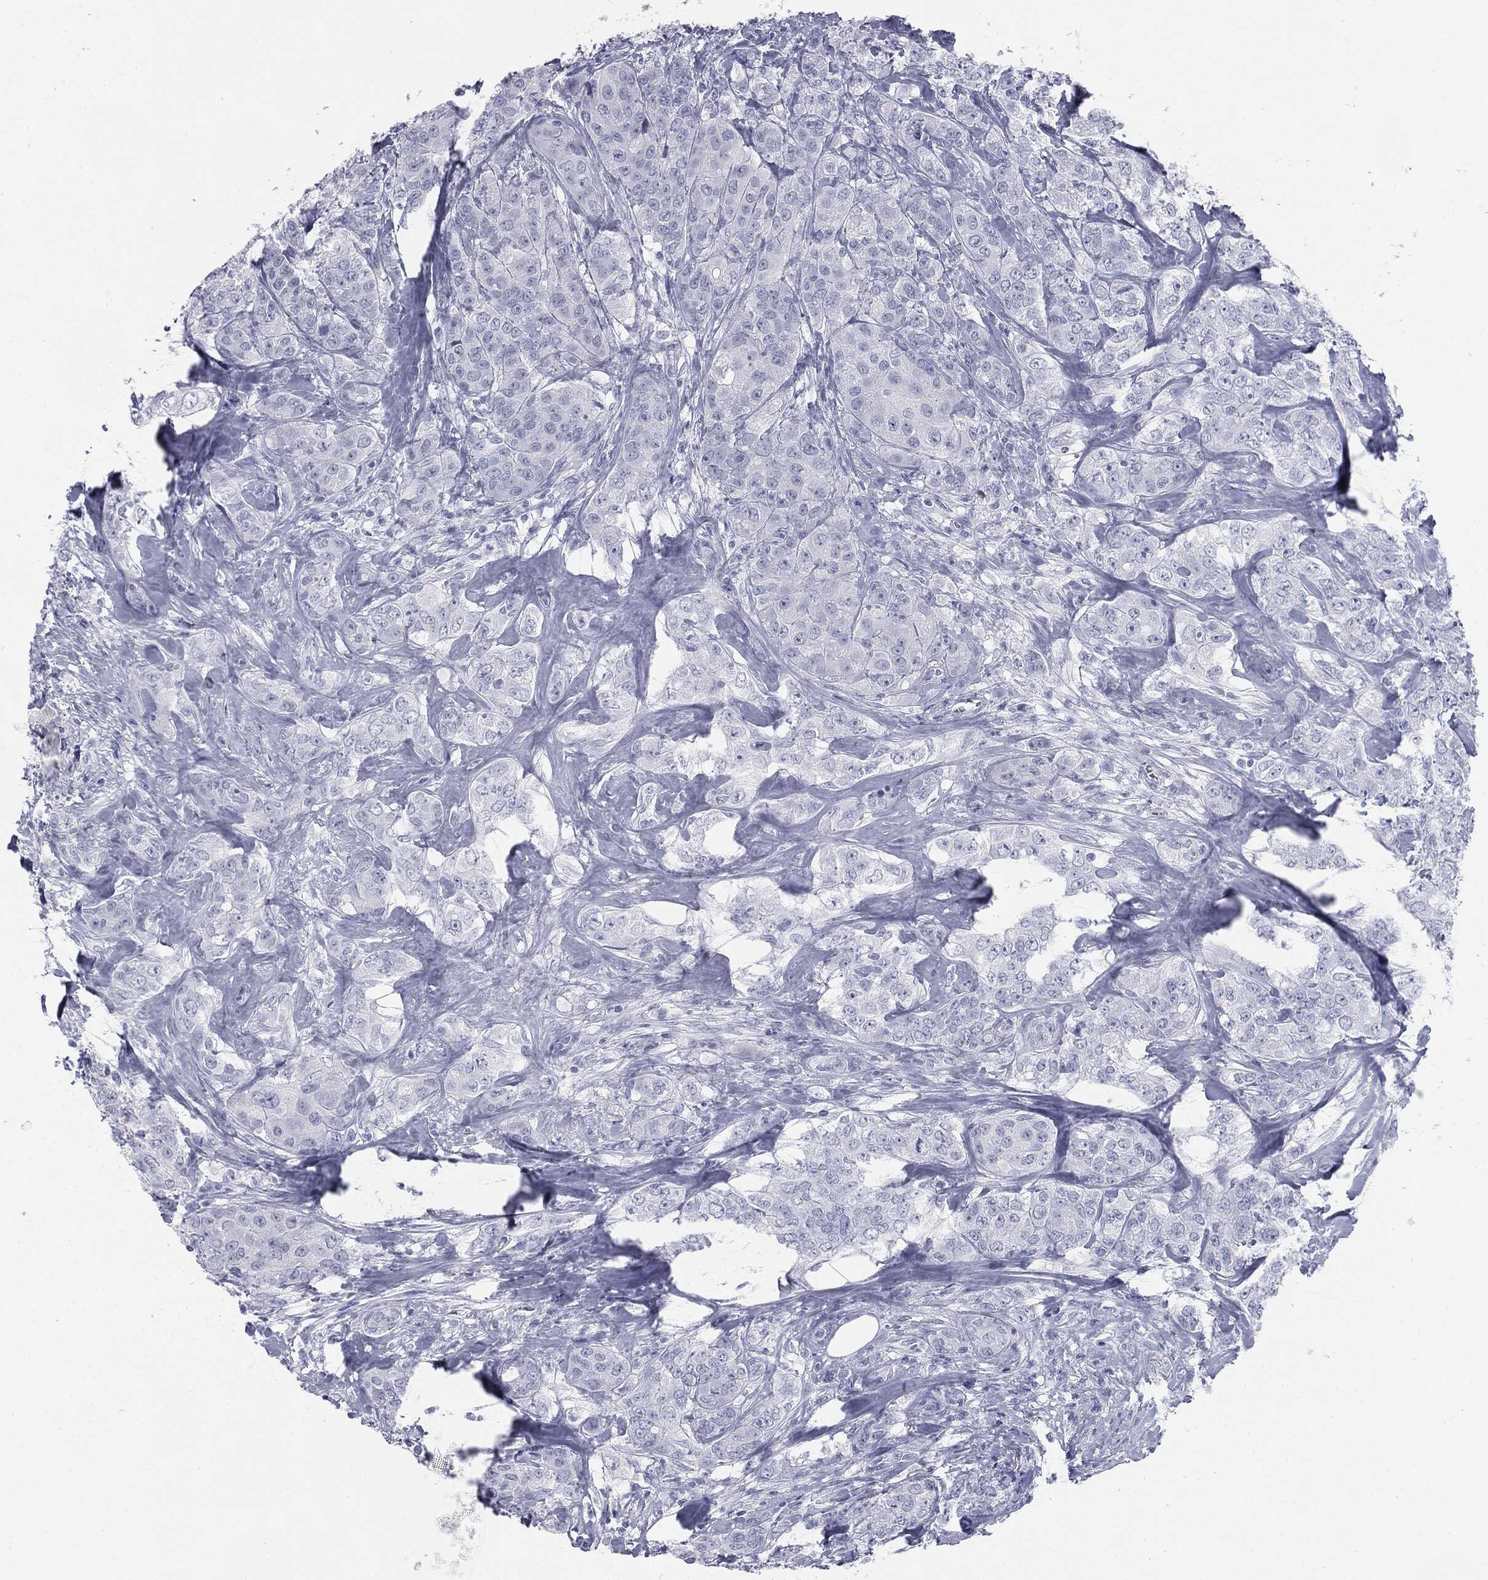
{"staining": {"intensity": "negative", "quantity": "none", "location": "none"}, "tissue": "breast cancer", "cell_type": "Tumor cells", "image_type": "cancer", "snomed": [{"axis": "morphology", "description": "Normal tissue, NOS"}, {"axis": "morphology", "description": "Duct carcinoma"}, {"axis": "topography", "description": "Breast"}], "caption": "DAB (3,3'-diaminobenzidine) immunohistochemical staining of breast infiltrating ductal carcinoma displays no significant positivity in tumor cells.", "gene": "TPO", "patient": {"sex": "female", "age": 43}}